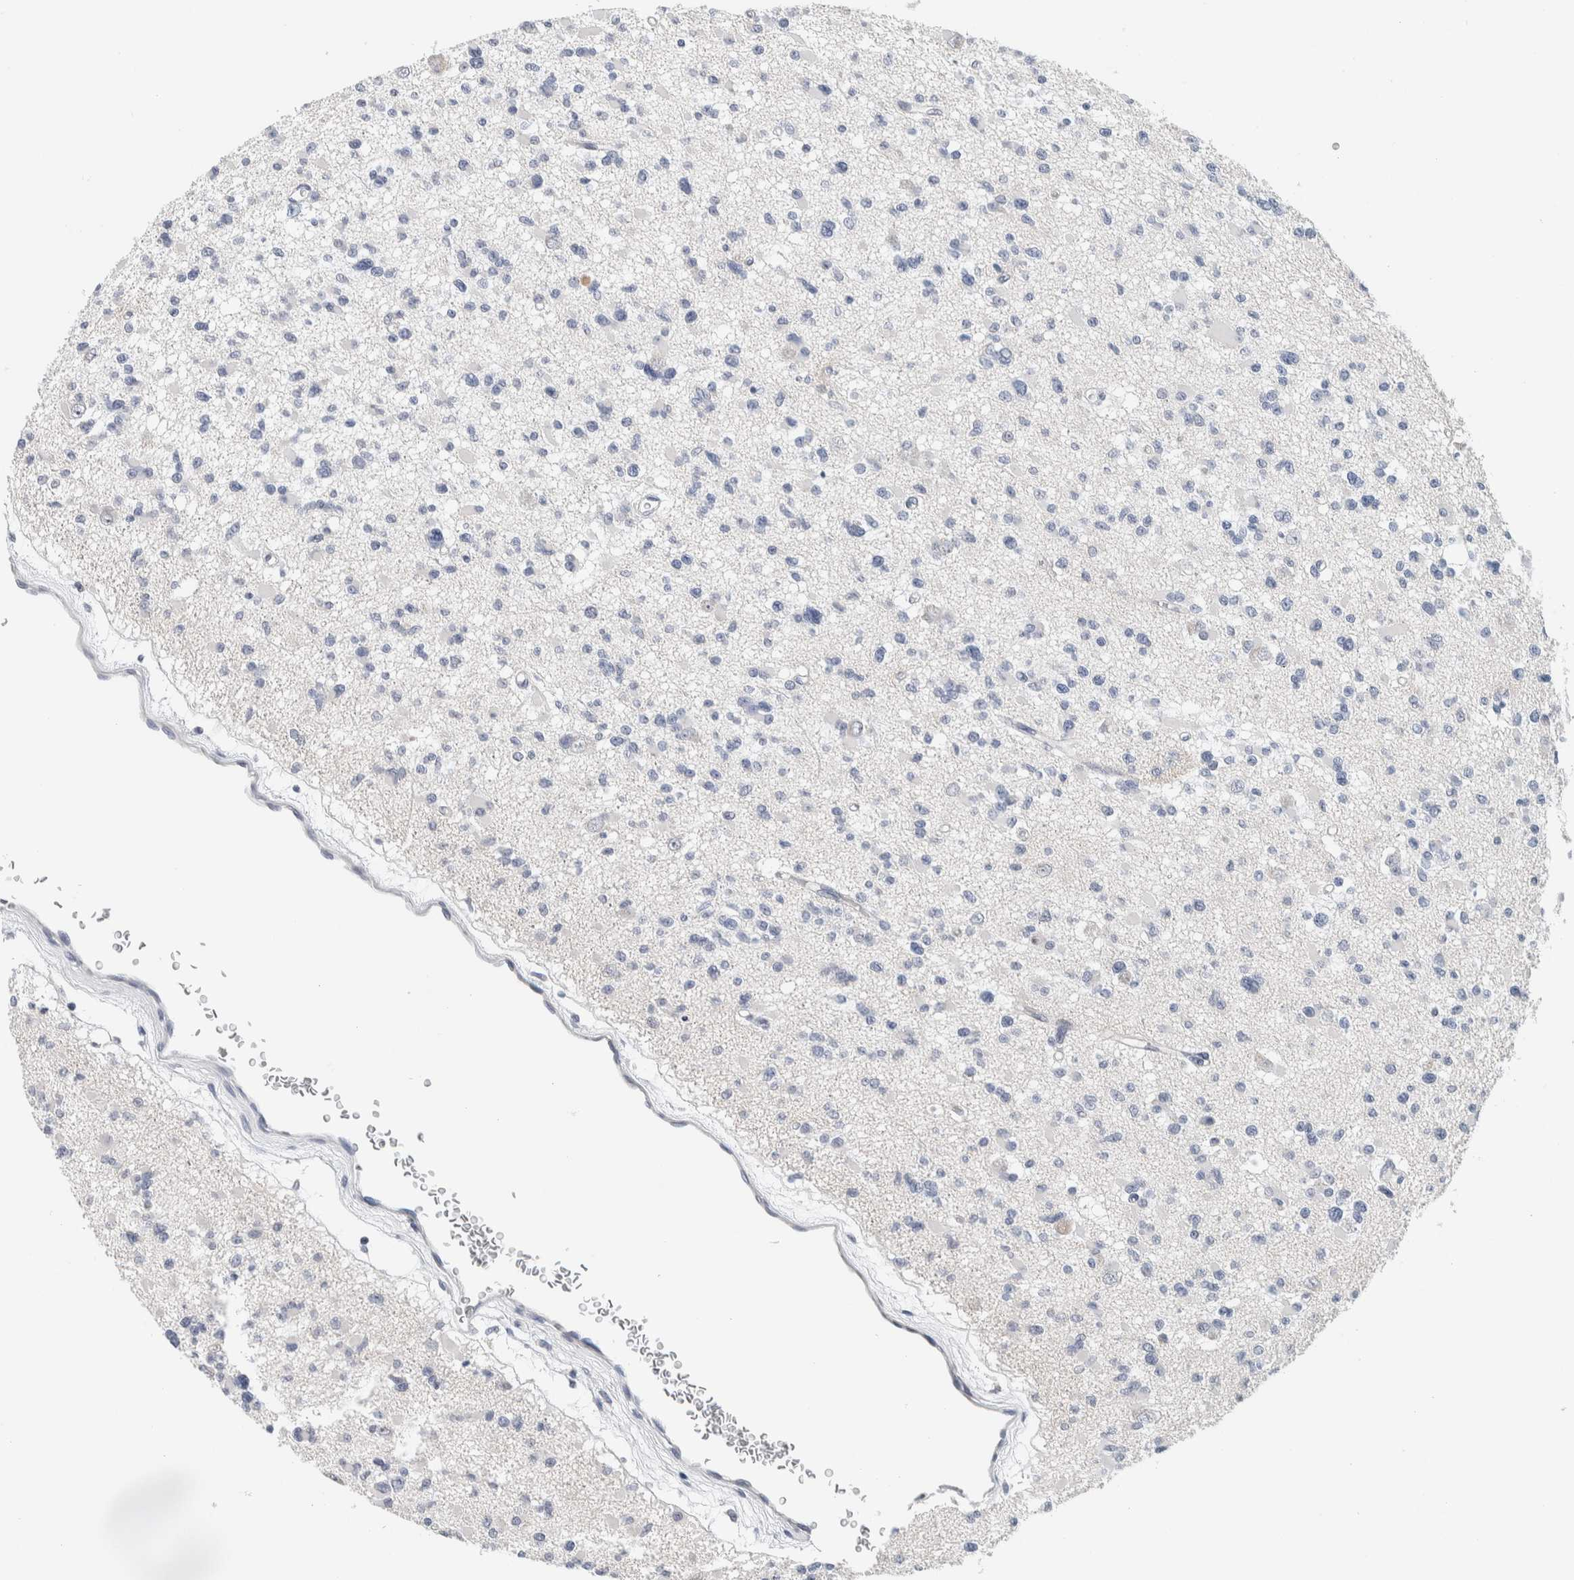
{"staining": {"intensity": "negative", "quantity": "none", "location": "none"}, "tissue": "glioma", "cell_type": "Tumor cells", "image_type": "cancer", "snomed": [{"axis": "morphology", "description": "Glioma, malignant, Low grade"}, {"axis": "topography", "description": "Brain"}], "caption": "There is no significant staining in tumor cells of malignant glioma (low-grade).", "gene": "SCN2A", "patient": {"sex": "female", "age": 22}}